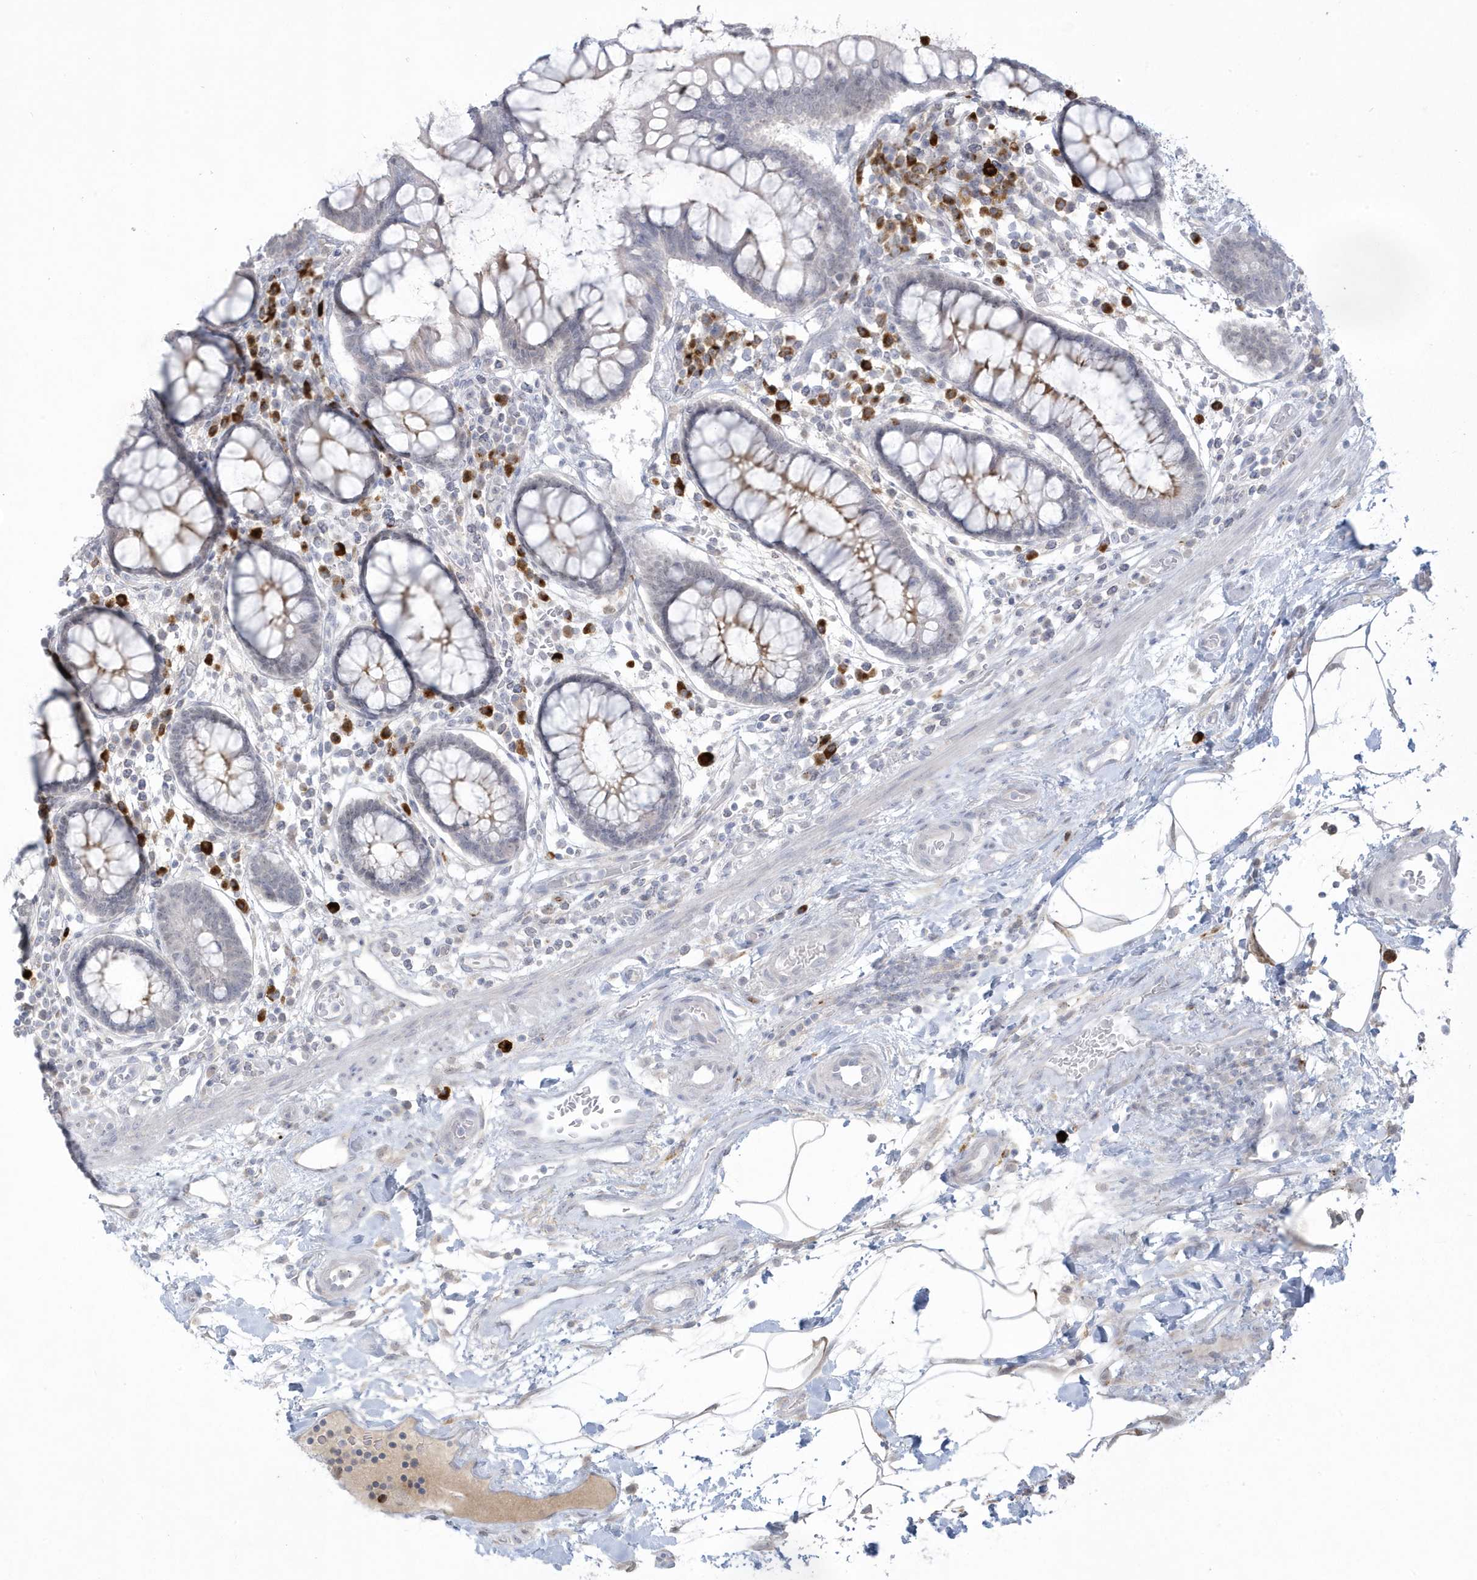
{"staining": {"intensity": "weak", "quantity": "25%-75%", "location": "cytoplasmic/membranous"}, "tissue": "colon", "cell_type": "Endothelial cells", "image_type": "normal", "snomed": [{"axis": "morphology", "description": "Normal tissue, NOS"}, {"axis": "topography", "description": "Colon"}], "caption": "Immunohistochemistry photomicrograph of unremarkable colon stained for a protein (brown), which shows low levels of weak cytoplasmic/membranous positivity in approximately 25%-75% of endothelial cells.", "gene": "HERC6", "patient": {"sex": "female", "age": 79}}